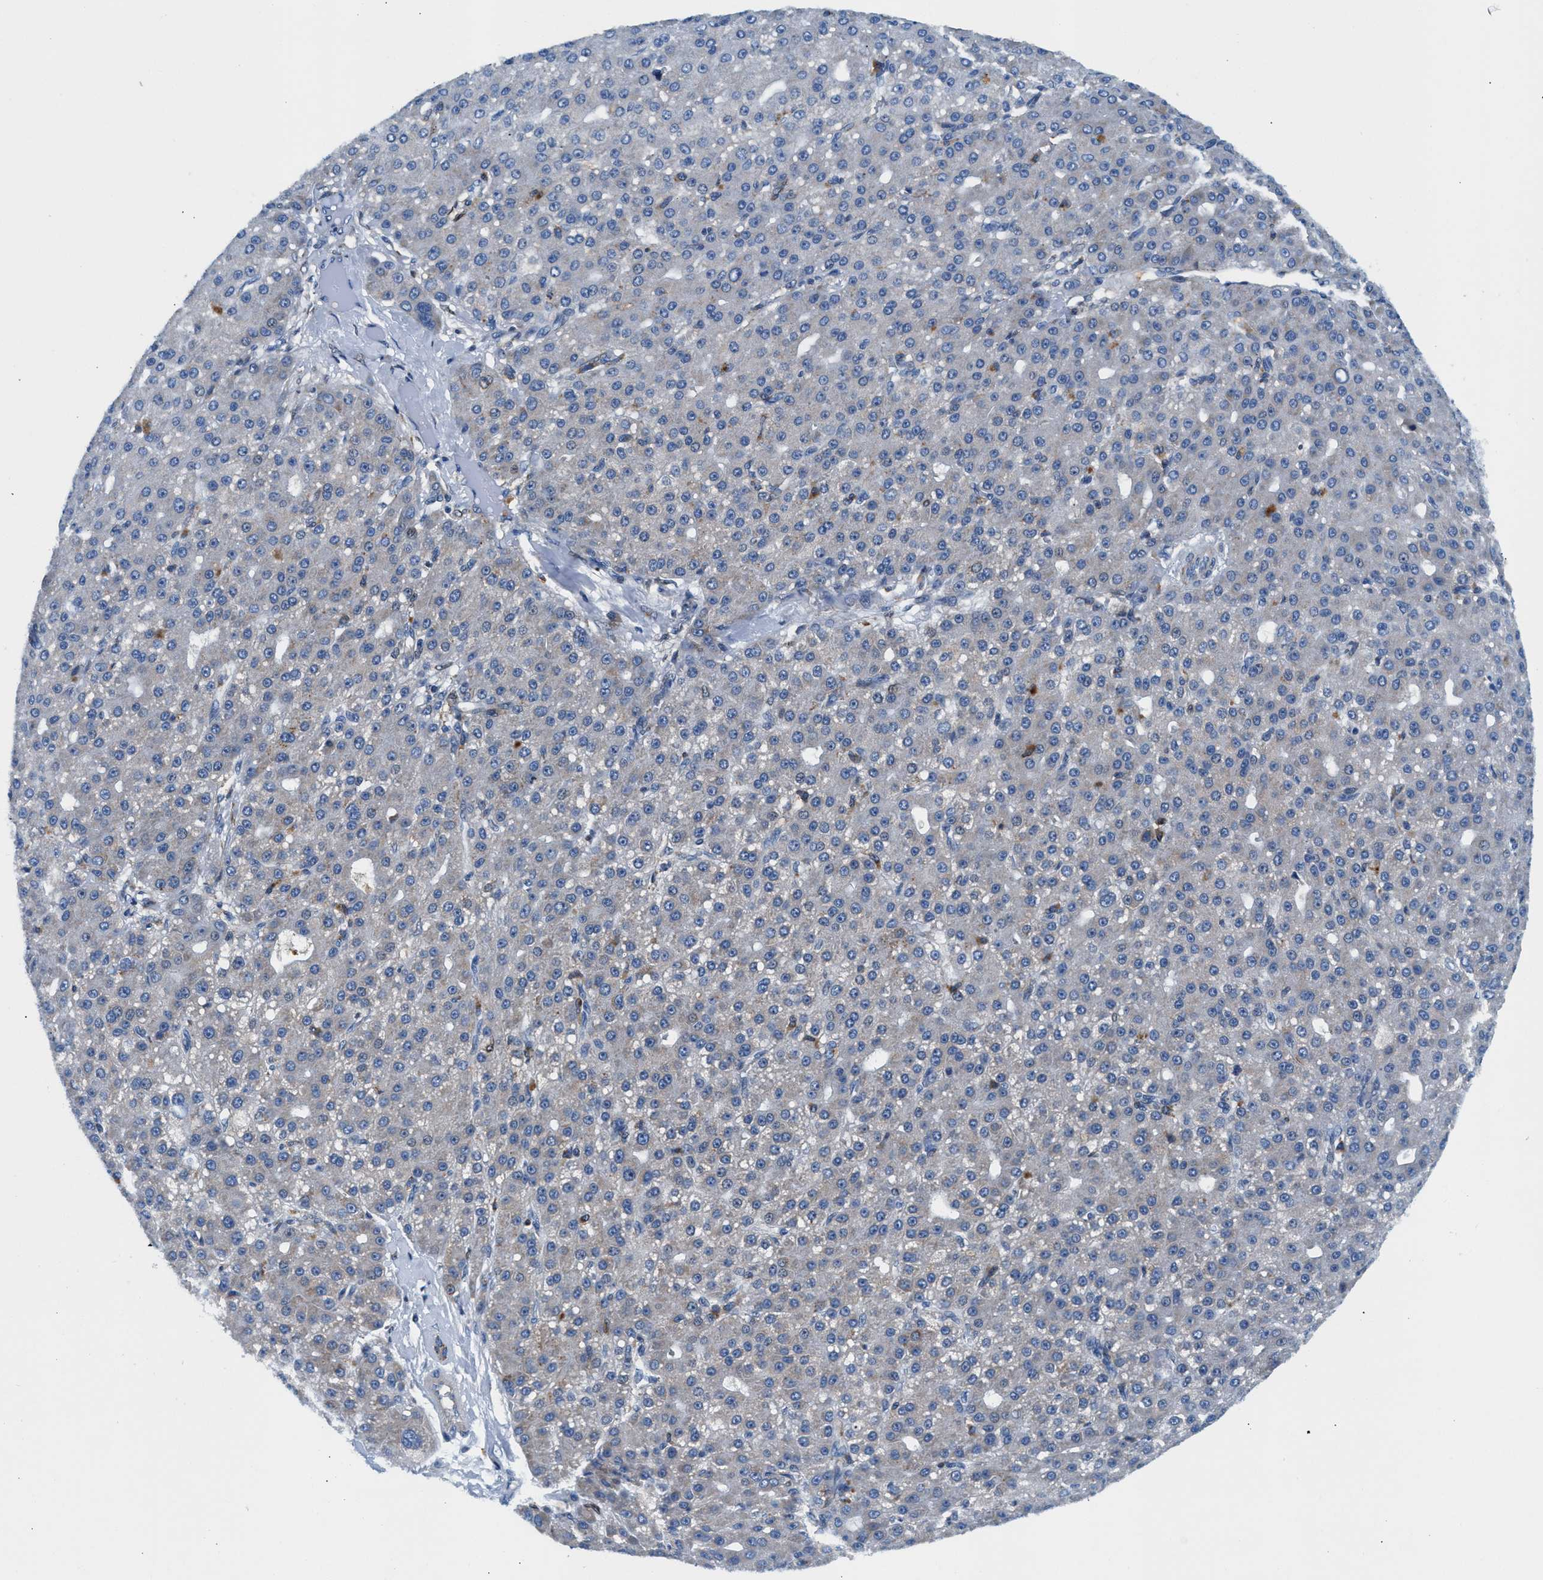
{"staining": {"intensity": "weak", "quantity": "<25%", "location": "cytoplasmic/membranous"}, "tissue": "liver cancer", "cell_type": "Tumor cells", "image_type": "cancer", "snomed": [{"axis": "morphology", "description": "Carcinoma, Hepatocellular, NOS"}, {"axis": "topography", "description": "Liver"}], "caption": "Tumor cells show no significant protein staining in liver hepatocellular carcinoma.", "gene": "SLFN11", "patient": {"sex": "male", "age": 67}}